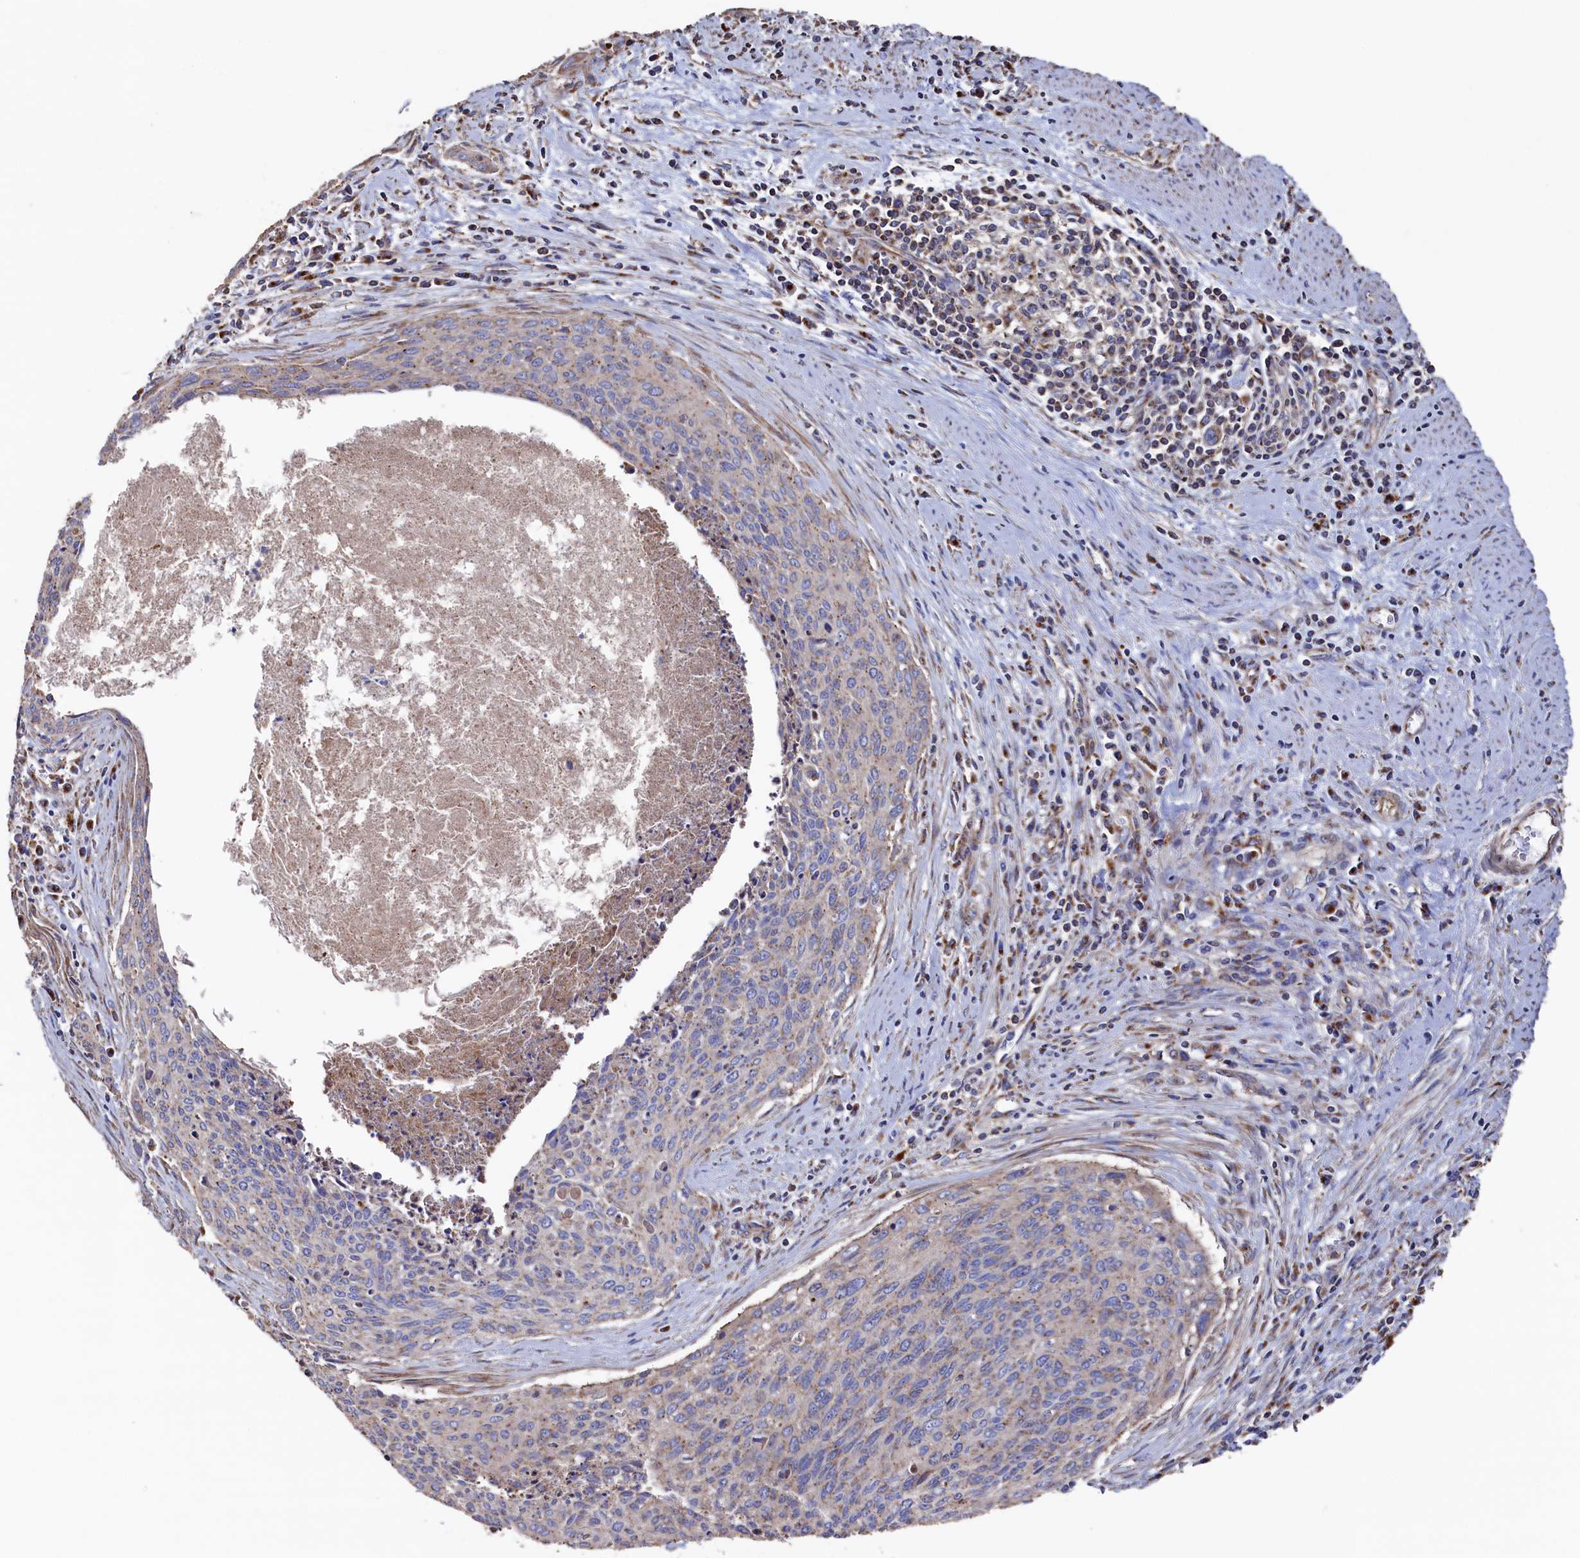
{"staining": {"intensity": "weak", "quantity": "<25%", "location": "cytoplasmic/membranous"}, "tissue": "cervical cancer", "cell_type": "Tumor cells", "image_type": "cancer", "snomed": [{"axis": "morphology", "description": "Squamous cell carcinoma, NOS"}, {"axis": "topography", "description": "Cervix"}], "caption": "IHC of squamous cell carcinoma (cervical) shows no staining in tumor cells.", "gene": "PRRC1", "patient": {"sex": "female", "age": 55}}